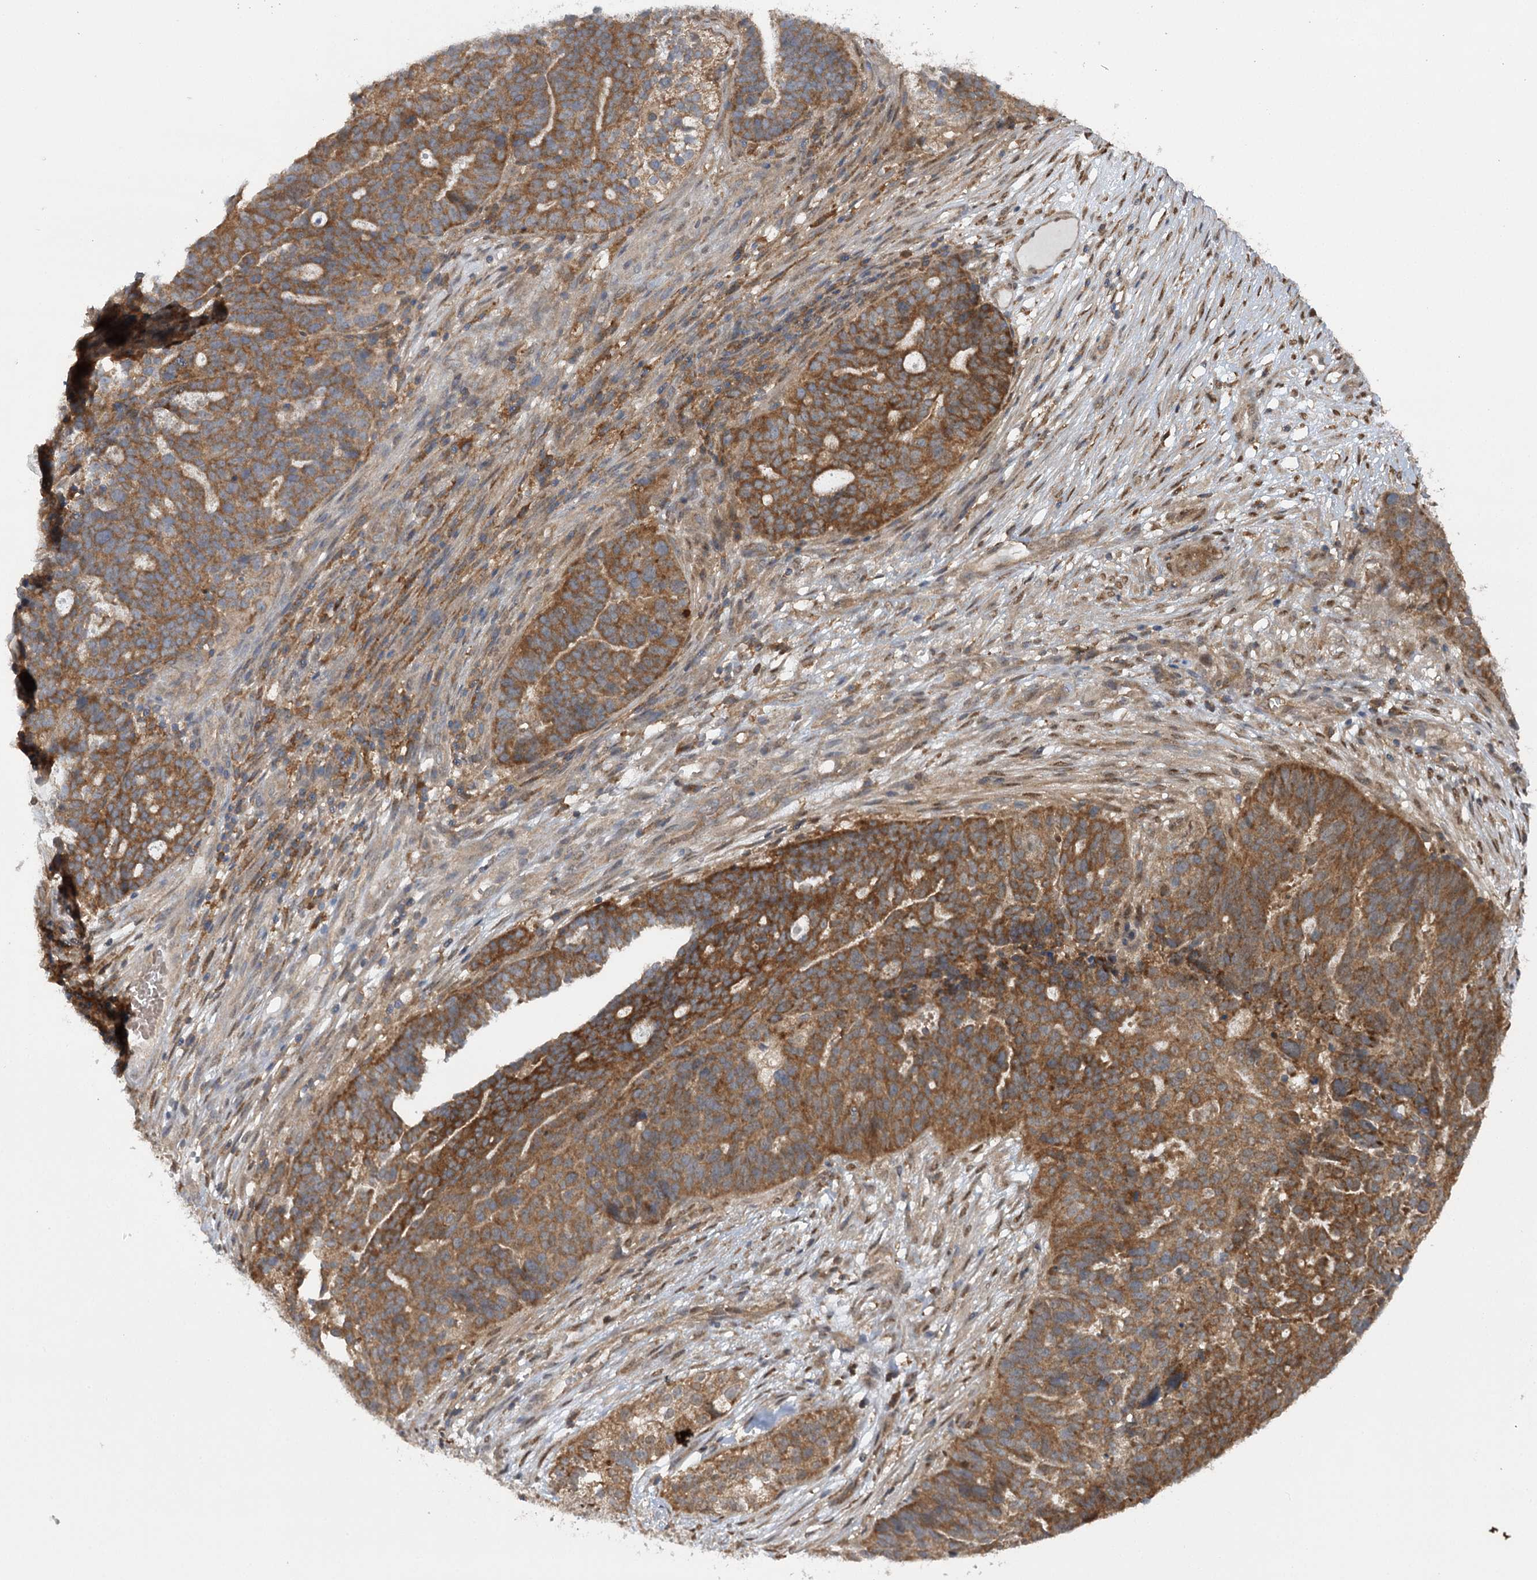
{"staining": {"intensity": "moderate", "quantity": ">75%", "location": "cytoplasmic/membranous"}, "tissue": "ovarian cancer", "cell_type": "Tumor cells", "image_type": "cancer", "snomed": [{"axis": "morphology", "description": "Cystadenocarcinoma, serous, NOS"}, {"axis": "topography", "description": "Ovary"}], "caption": "Ovarian serous cystadenocarcinoma tissue shows moderate cytoplasmic/membranous positivity in about >75% of tumor cells, visualized by immunohistochemistry.", "gene": "C12orf4", "patient": {"sex": "female", "age": 59}}